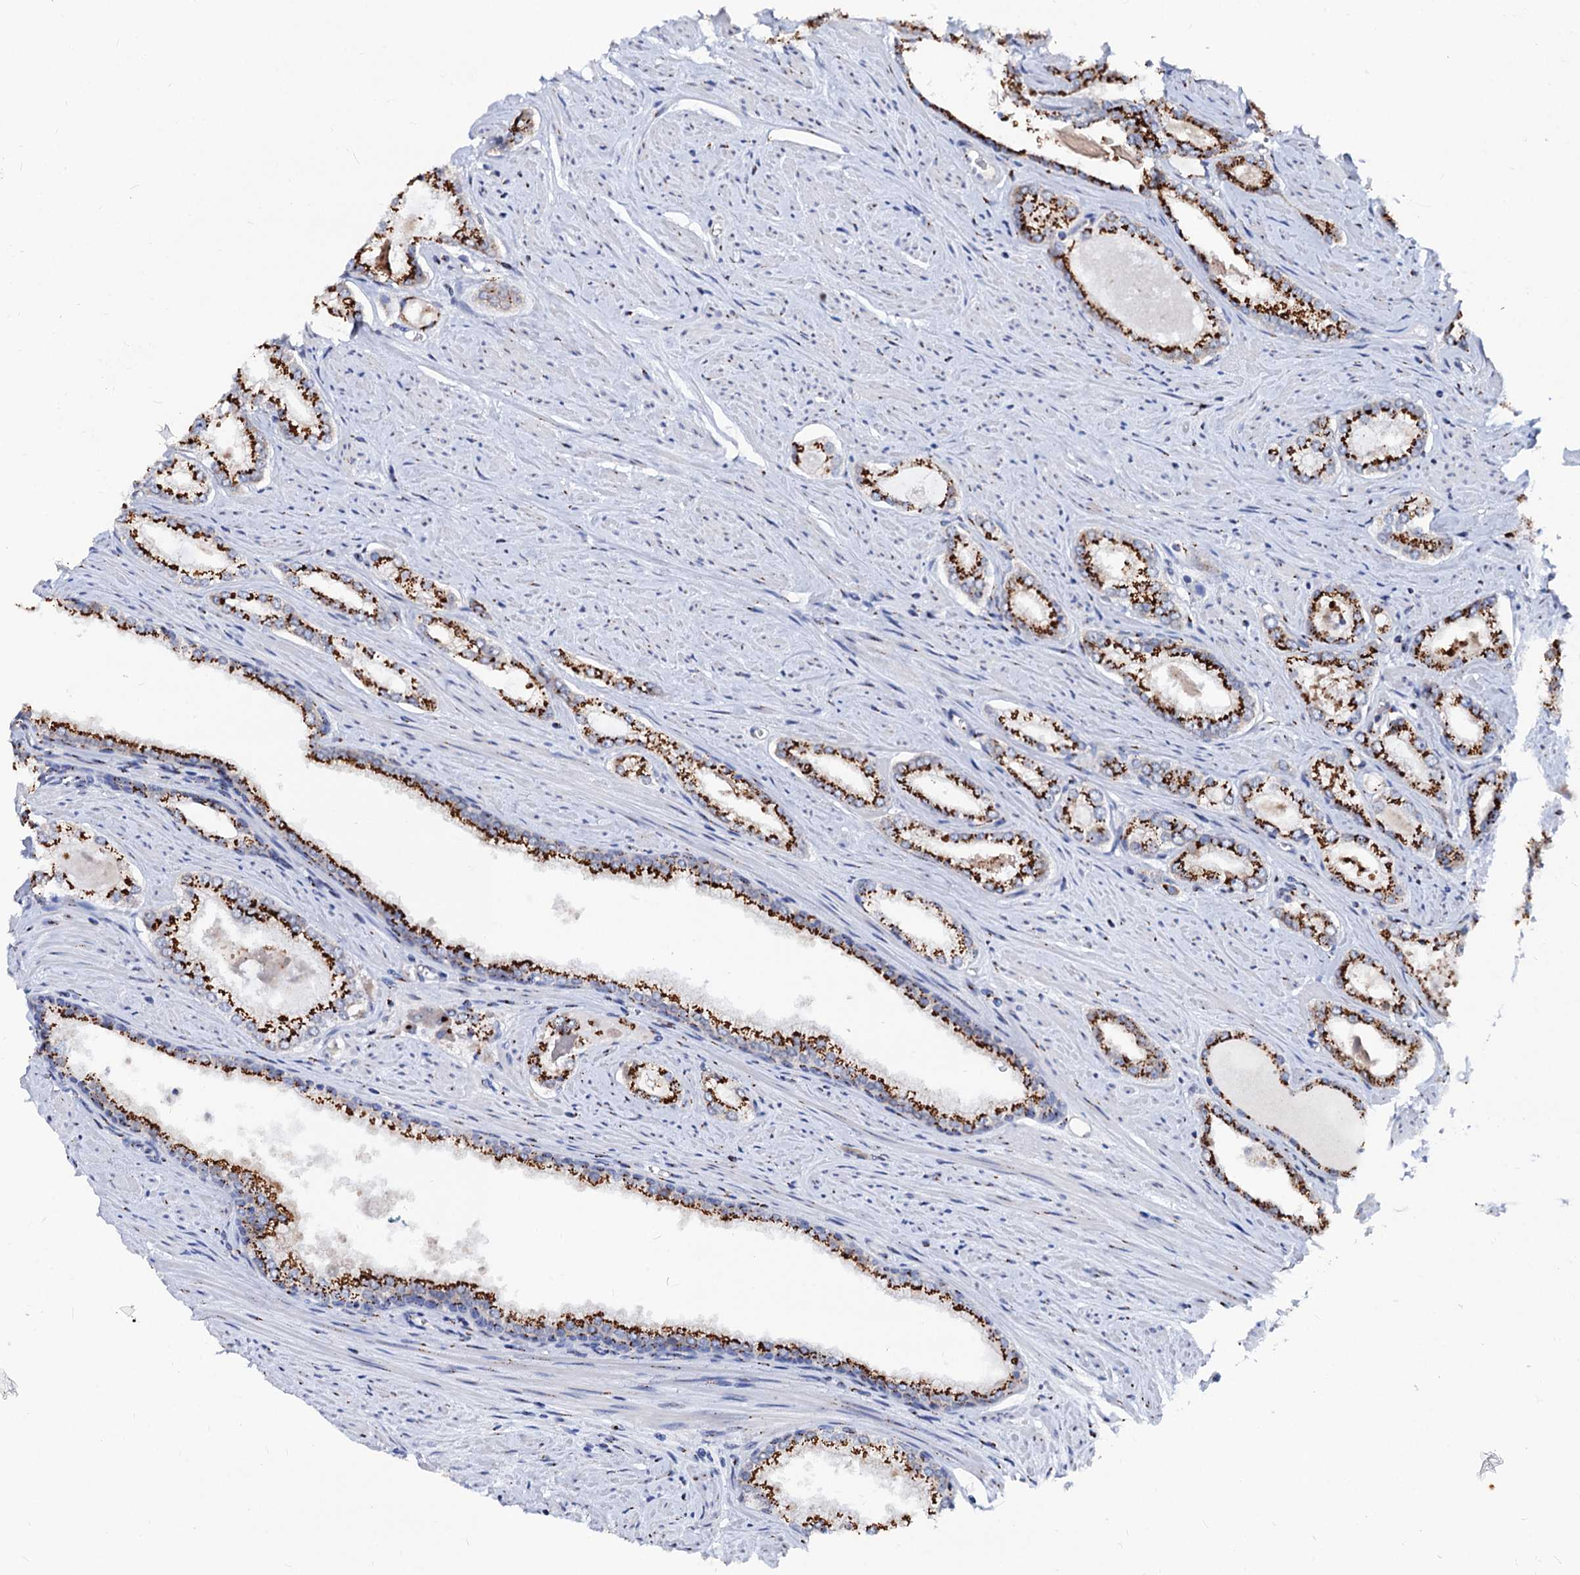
{"staining": {"intensity": "strong", "quantity": ">75%", "location": "cytoplasmic/membranous"}, "tissue": "prostate cancer", "cell_type": "Tumor cells", "image_type": "cancer", "snomed": [{"axis": "morphology", "description": "Adenocarcinoma, Low grade"}, {"axis": "topography", "description": "Prostate and seminal vesicle, NOS"}], "caption": "Immunohistochemical staining of prostate adenocarcinoma (low-grade) shows strong cytoplasmic/membranous protein expression in about >75% of tumor cells. The staining is performed using DAB (3,3'-diaminobenzidine) brown chromogen to label protein expression. The nuclei are counter-stained blue using hematoxylin.", "gene": "TM9SF3", "patient": {"sex": "male", "age": 60}}